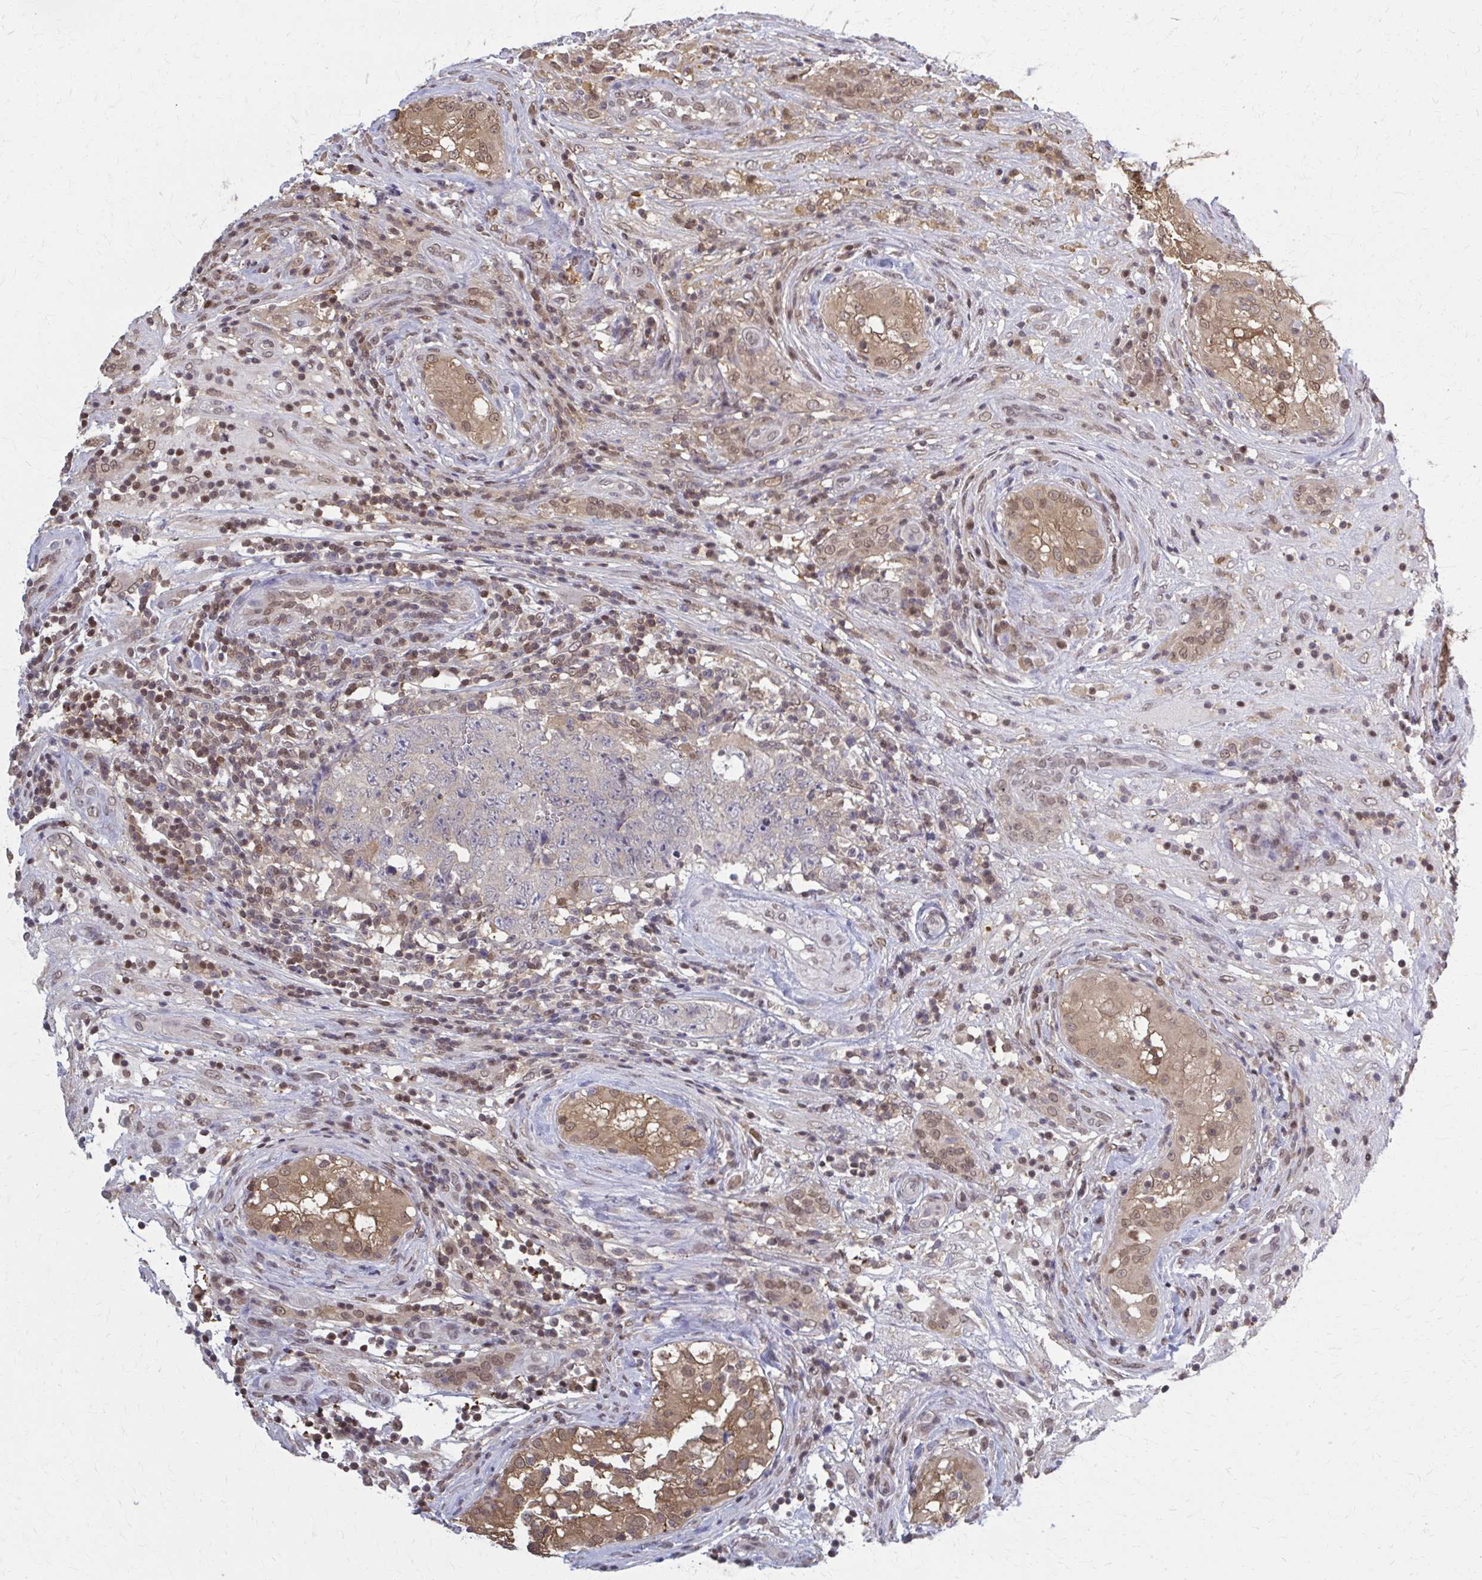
{"staining": {"intensity": "weak", "quantity": "<25%", "location": "cytoplasmic/membranous"}, "tissue": "testis cancer", "cell_type": "Tumor cells", "image_type": "cancer", "snomed": [{"axis": "morphology", "description": "Seminoma, NOS"}, {"axis": "morphology", "description": "Teratoma, malignant, NOS"}, {"axis": "topography", "description": "Testis"}], "caption": "IHC image of neoplastic tissue: testis cancer (seminoma) stained with DAB (3,3'-diaminobenzidine) reveals no significant protein expression in tumor cells.", "gene": "MDH1", "patient": {"sex": "male", "age": 34}}